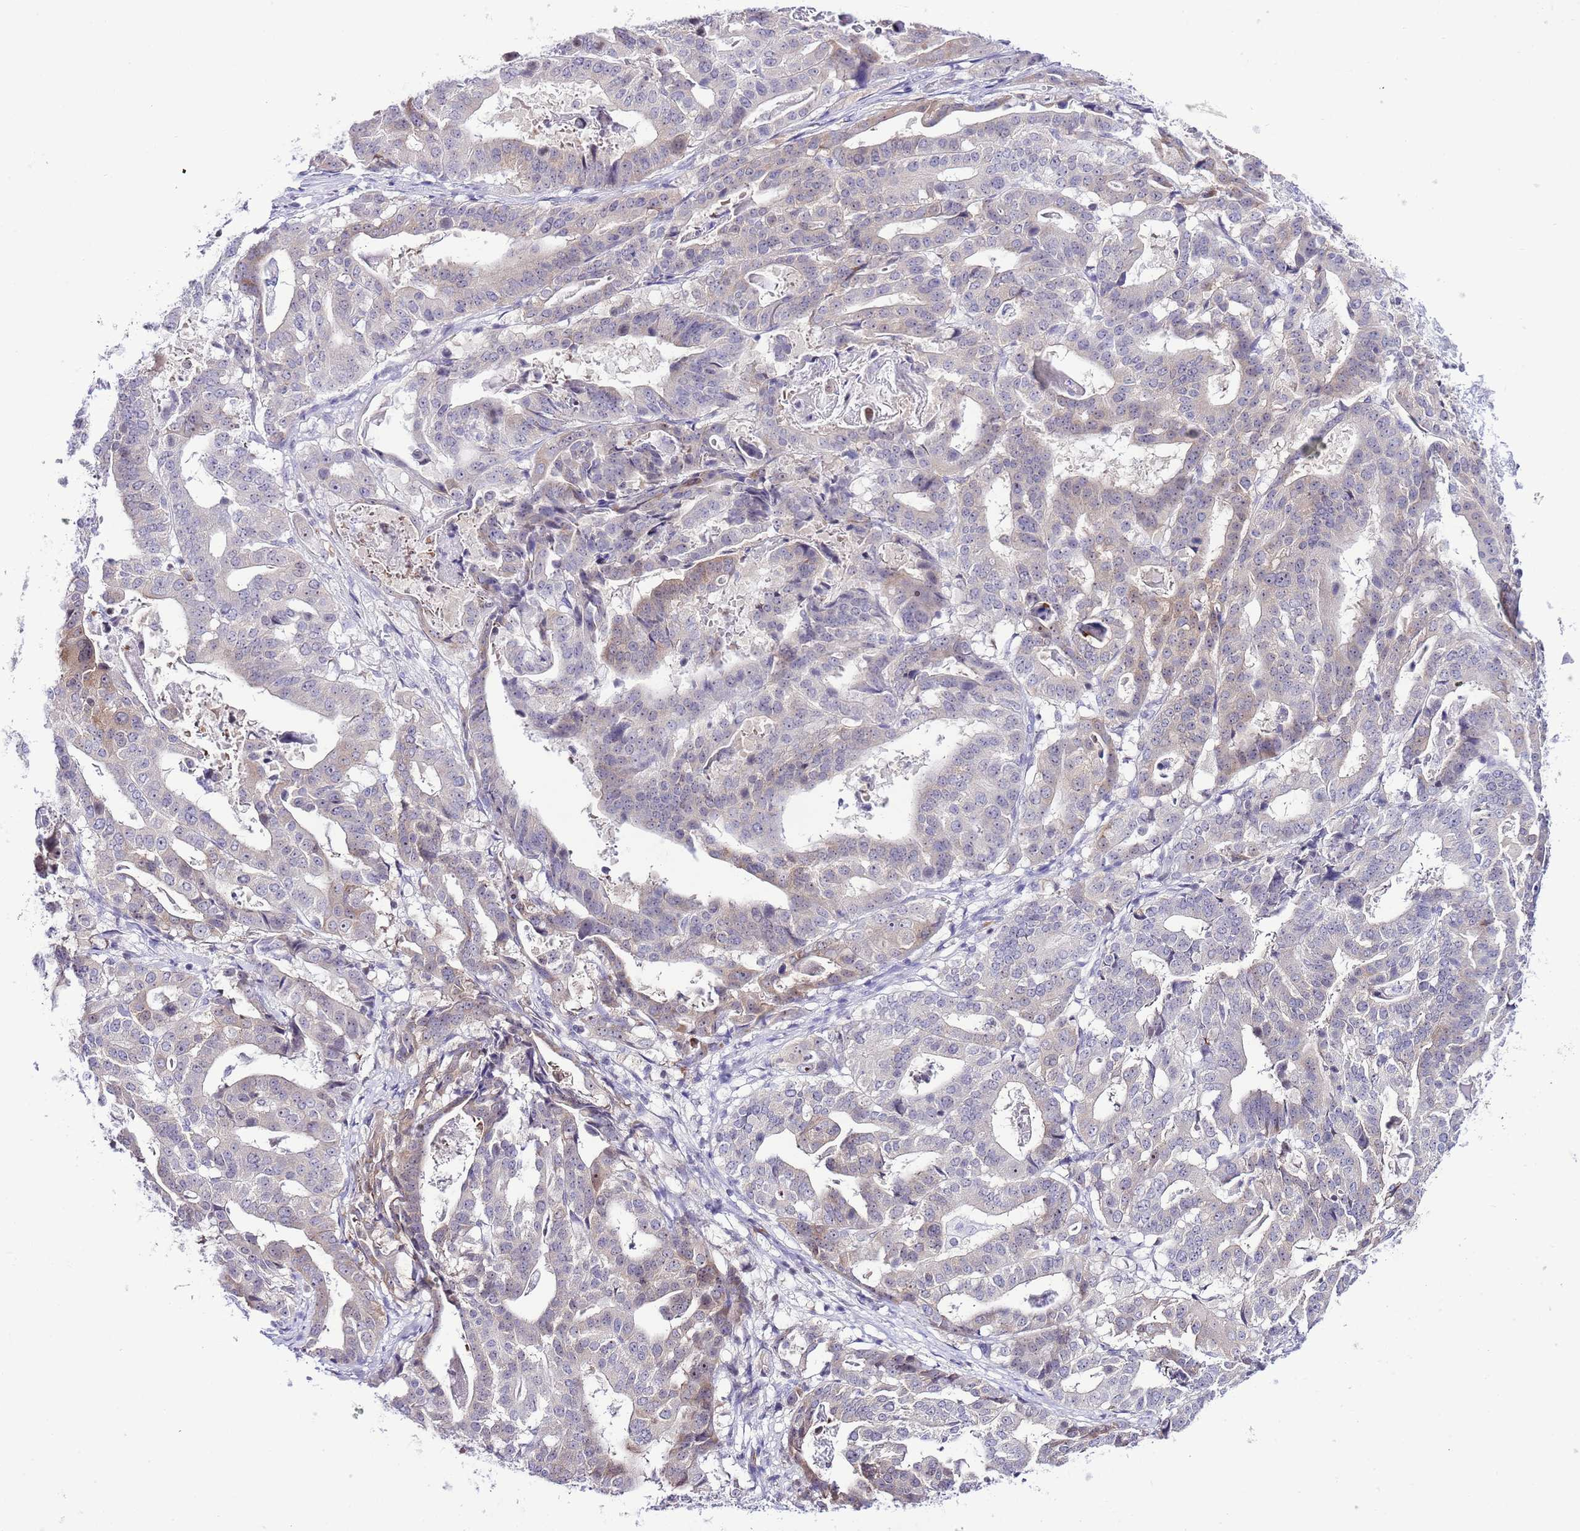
{"staining": {"intensity": "weak", "quantity": "<25%", "location": "cytoplasmic/membranous"}, "tissue": "stomach cancer", "cell_type": "Tumor cells", "image_type": "cancer", "snomed": [{"axis": "morphology", "description": "Adenocarcinoma, NOS"}, {"axis": "topography", "description": "Stomach"}], "caption": "Immunohistochemical staining of adenocarcinoma (stomach) displays no significant staining in tumor cells.", "gene": "PRR15", "patient": {"sex": "male", "age": 48}}